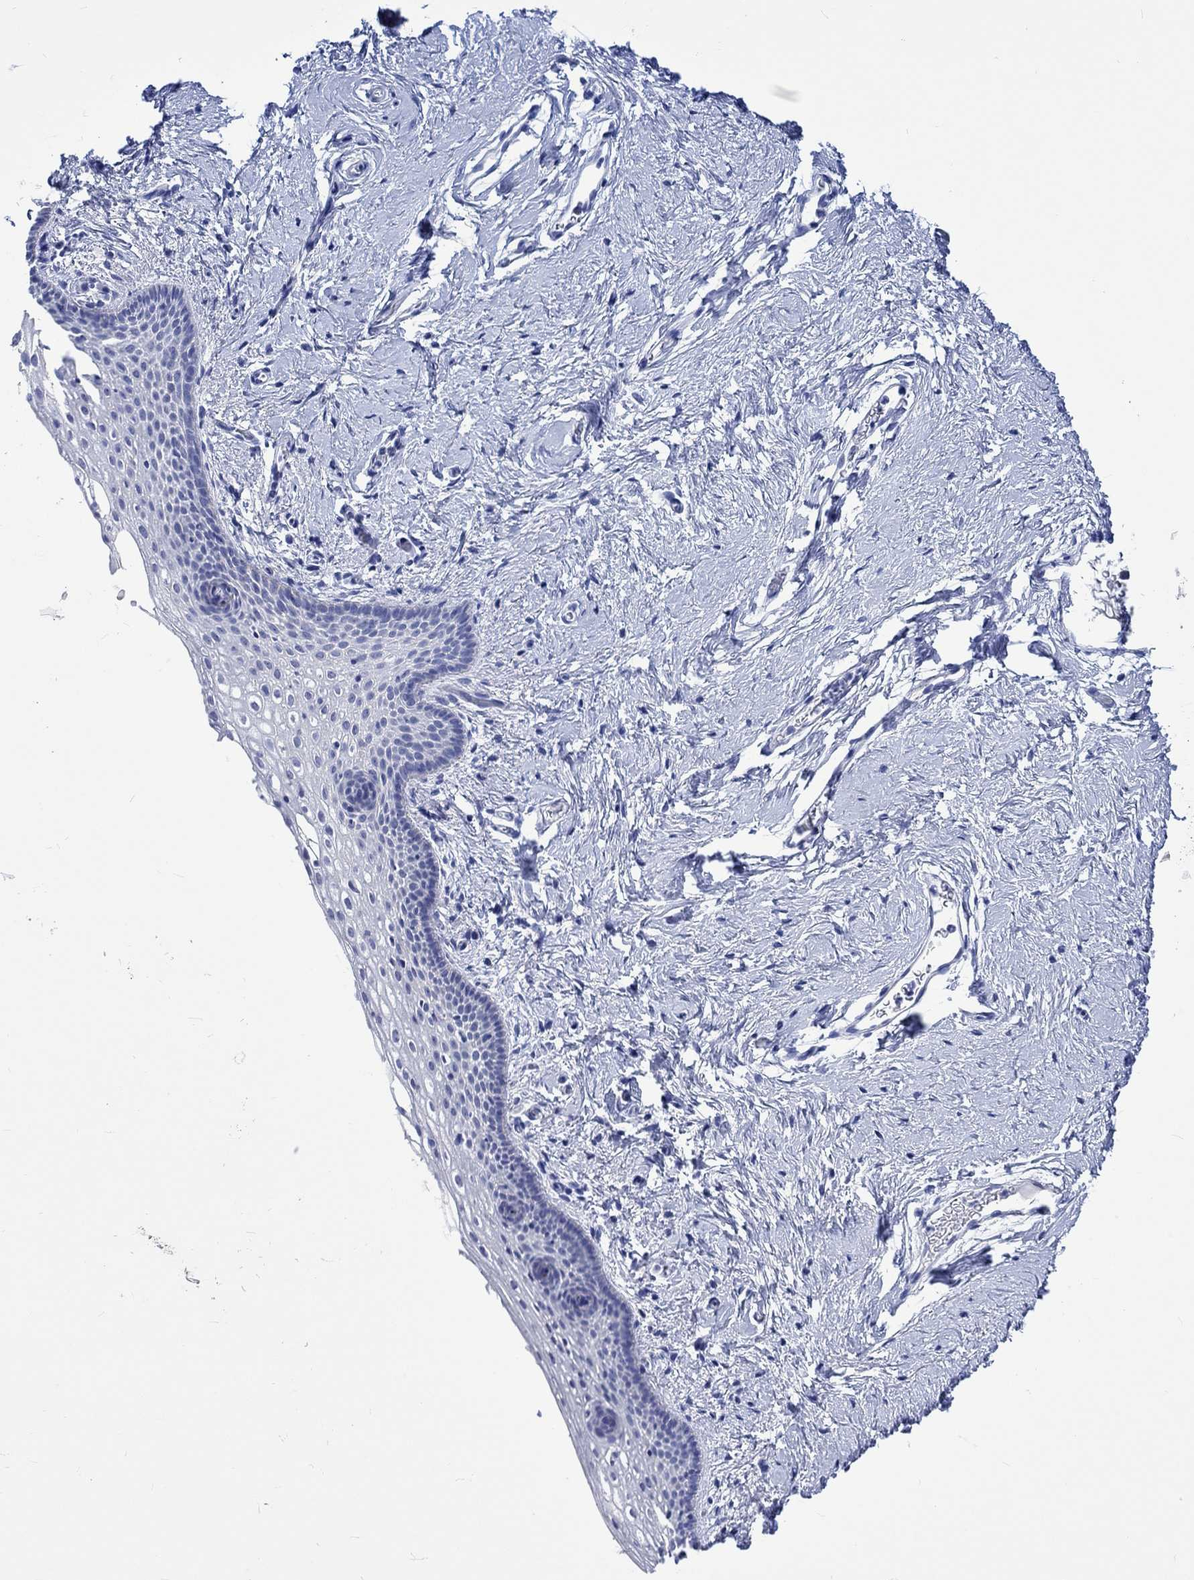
{"staining": {"intensity": "negative", "quantity": "none", "location": "none"}, "tissue": "vagina", "cell_type": "Squamous epithelial cells", "image_type": "normal", "snomed": [{"axis": "morphology", "description": "Normal tissue, NOS"}, {"axis": "topography", "description": "Vagina"}], "caption": "IHC photomicrograph of normal vagina stained for a protein (brown), which reveals no positivity in squamous epithelial cells.", "gene": "KLHL33", "patient": {"sex": "female", "age": 61}}